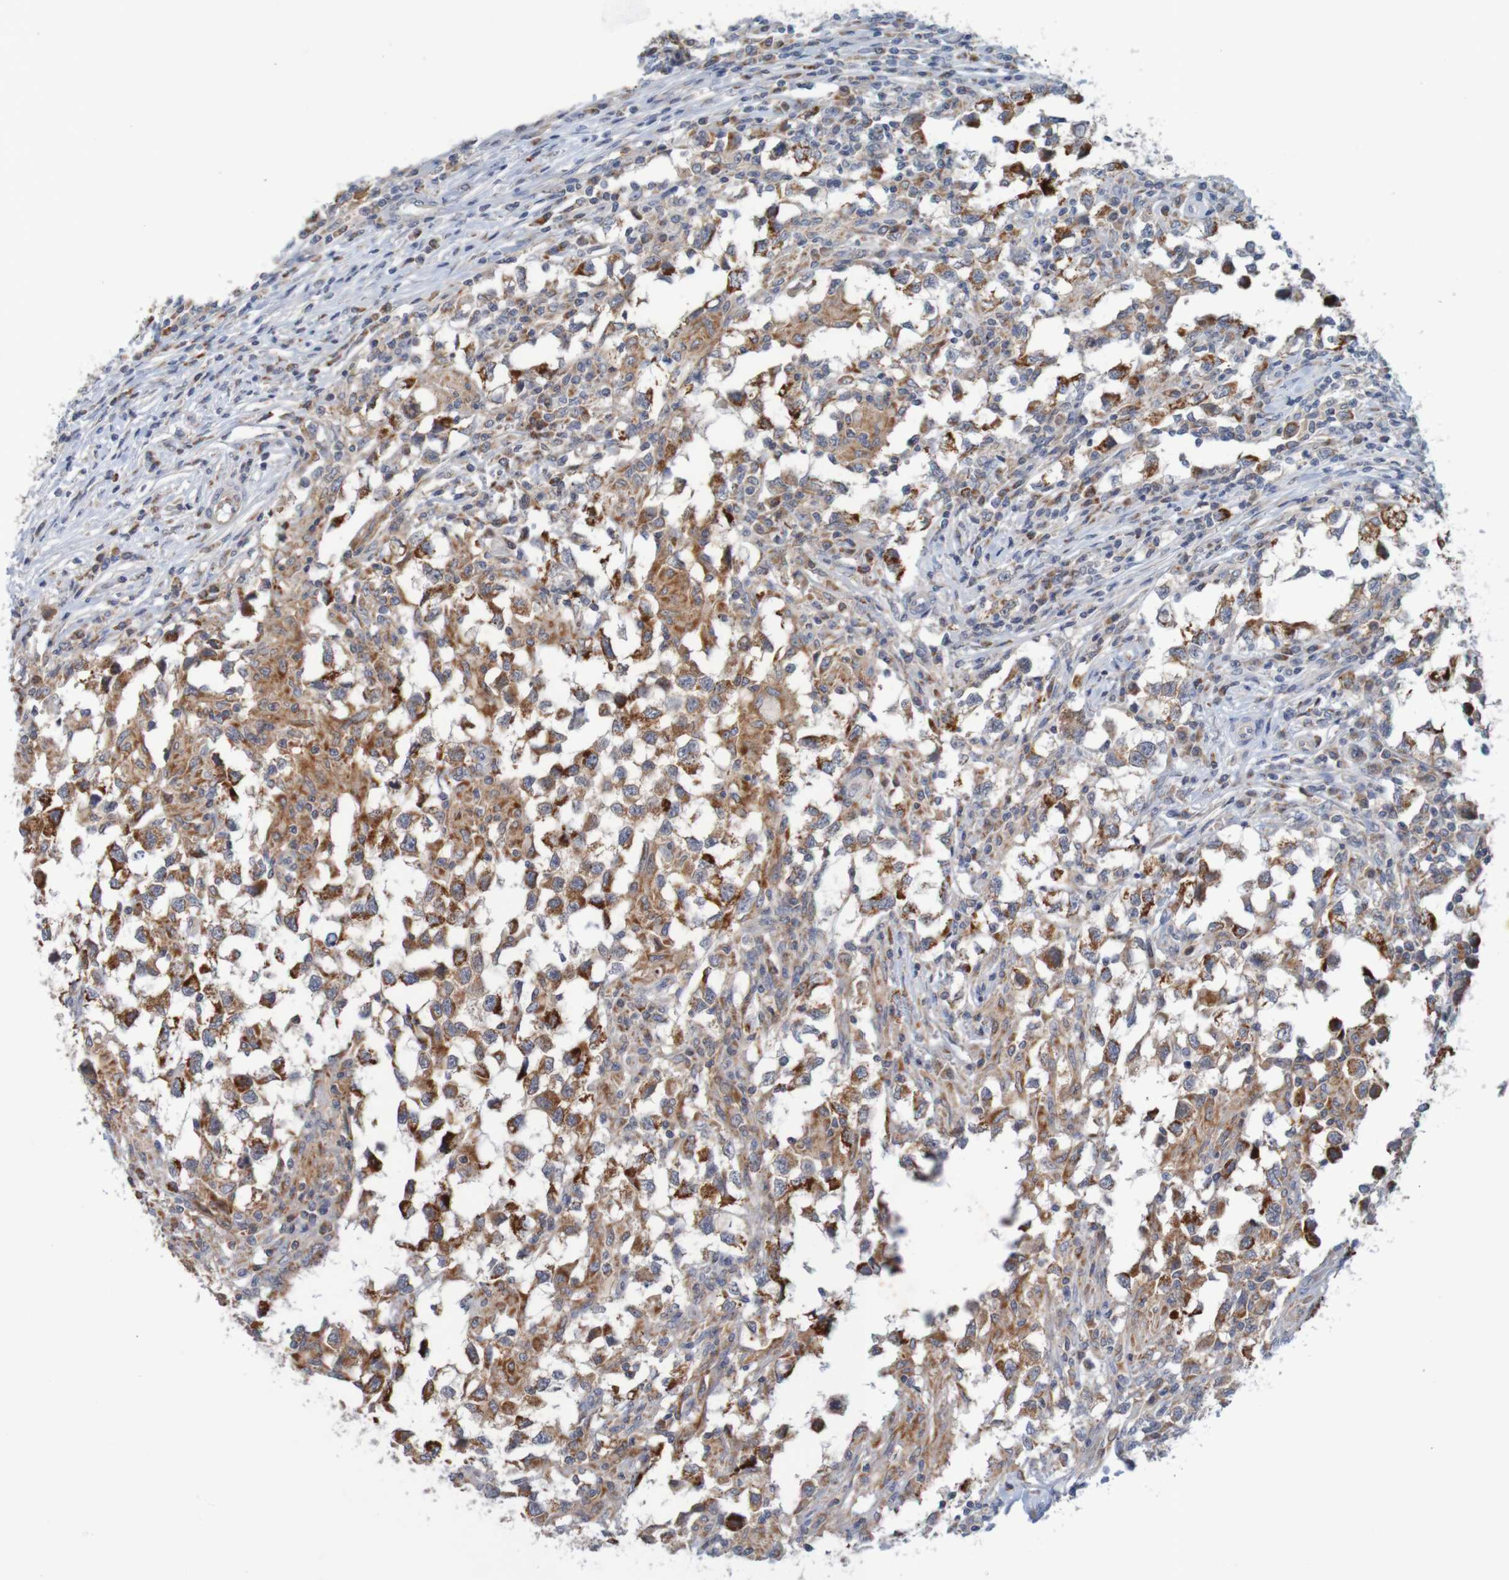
{"staining": {"intensity": "strong", "quantity": ">75%", "location": "cytoplasmic/membranous"}, "tissue": "testis cancer", "cell_type": "Tumor cells", "image_type": "cancer", "snomed": [{"axis": "morphology", "description": "Carcinoma, Embryonal, NOS"}, {"axis": "topography", "description": "Testis"}], "caption": "IHC staining of testis cancer (embryonal carcinoma), which displays high levels of strong cytoplasmic/membranous positivity in approximately >75% of tumor cells indicating strong cytoplasmic/membranous protein expression. The staining was performed using DAB (3,3'-diaminobenzidine) (brown) for protein detection and nuclei were counterstained in hematoxylin (blue).", "gene": "NAV2", "patient": {"sex": "male", "age": 21}}